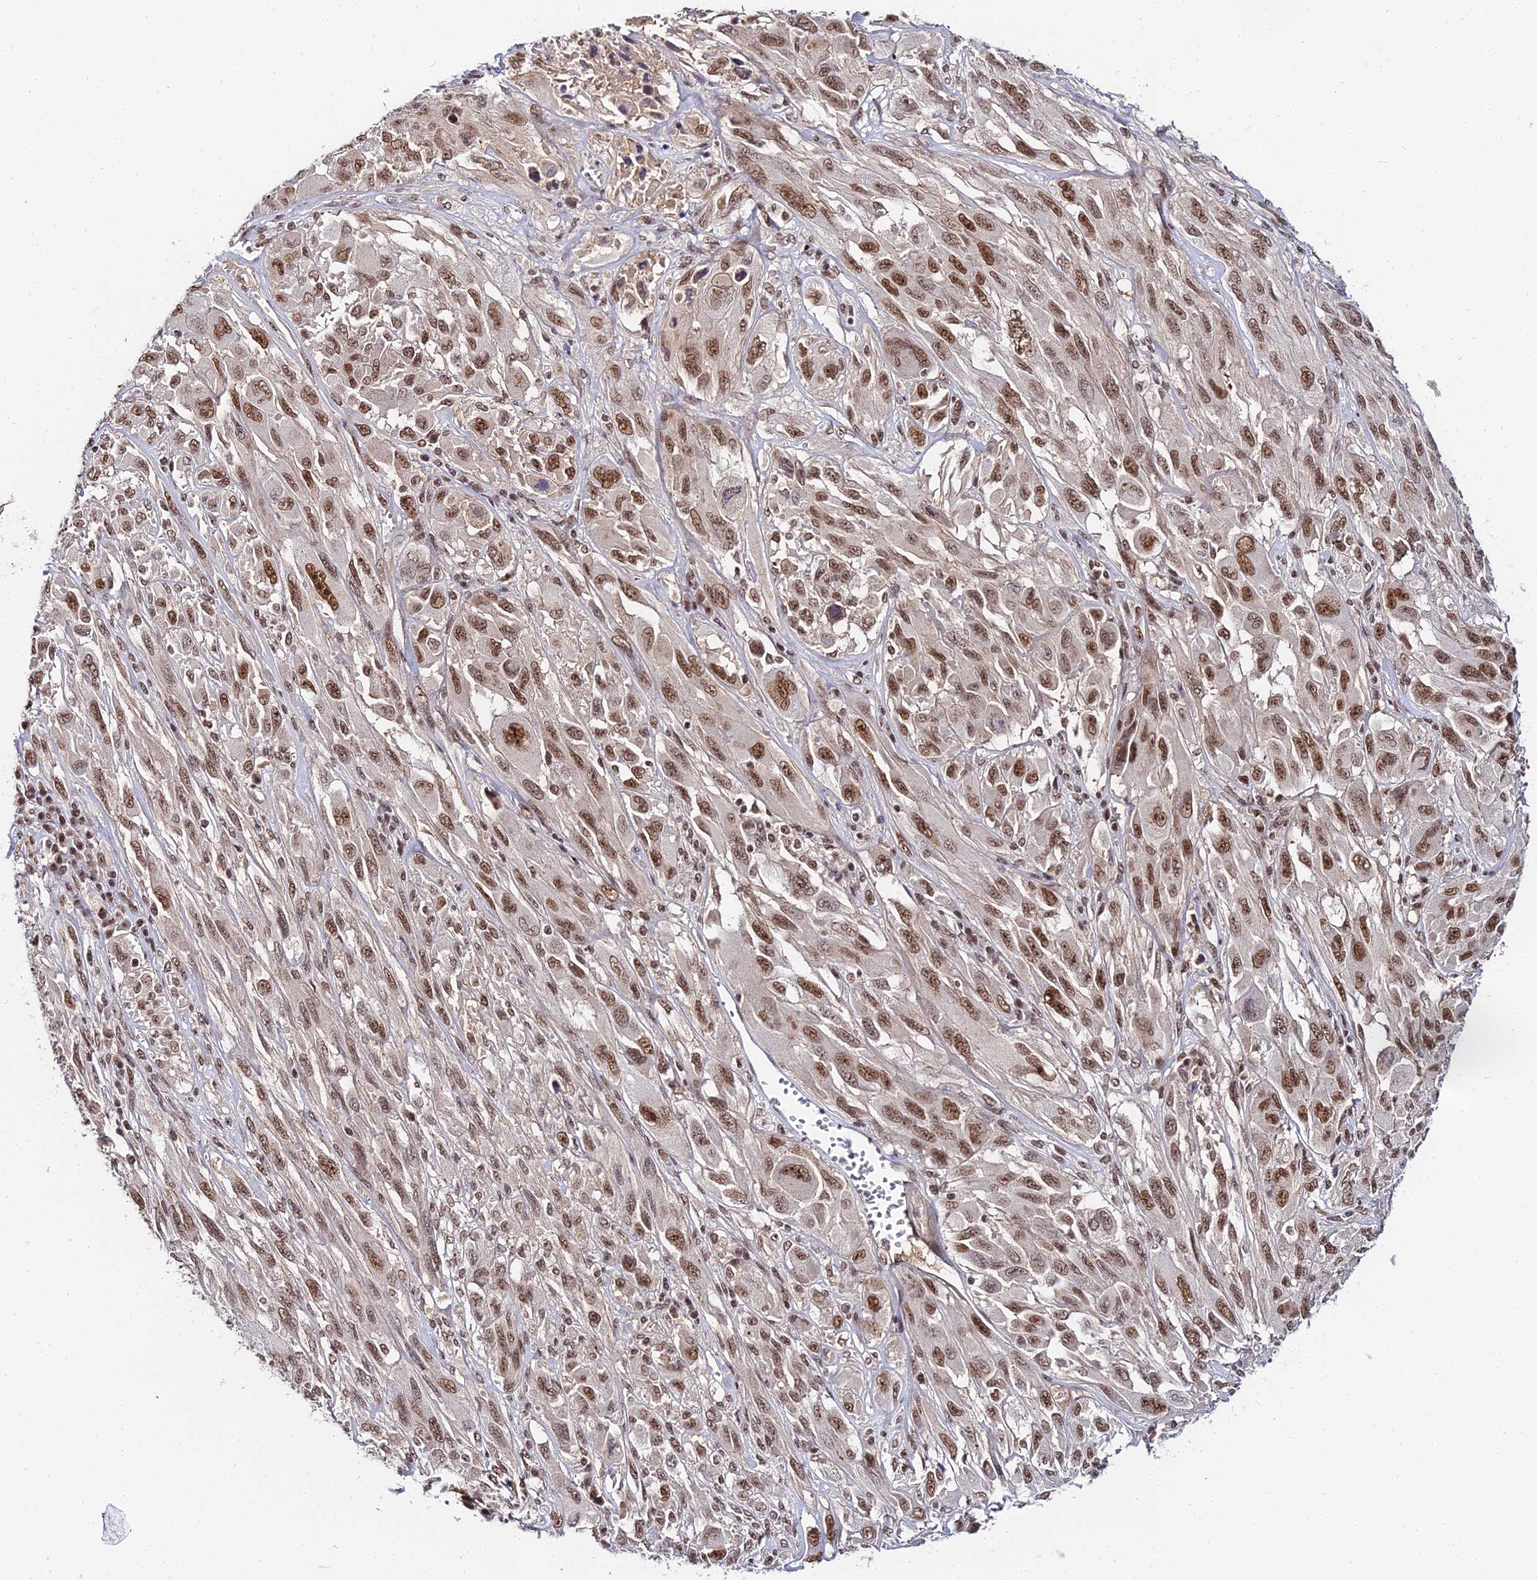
{"staining": {"intensity": "moderate", "quantity": ">75%", "location": "nuclear"}, "tissue": "melanoma", "cell_type": "Tumor cells", "image_type": "cancer", "snomed": [{"axis": "morphology", "description": "Malignant melanoma, NOS"}, {"axis": "topography", "description": "Skin"}], "caption": "Immunohistochemical staining of human melanoma displays medium levels of moderate nuclear positivity in about >75% of tumor cells.", "gene": "EXOSC3", "patient": {"sex": "female", "age": 91}}